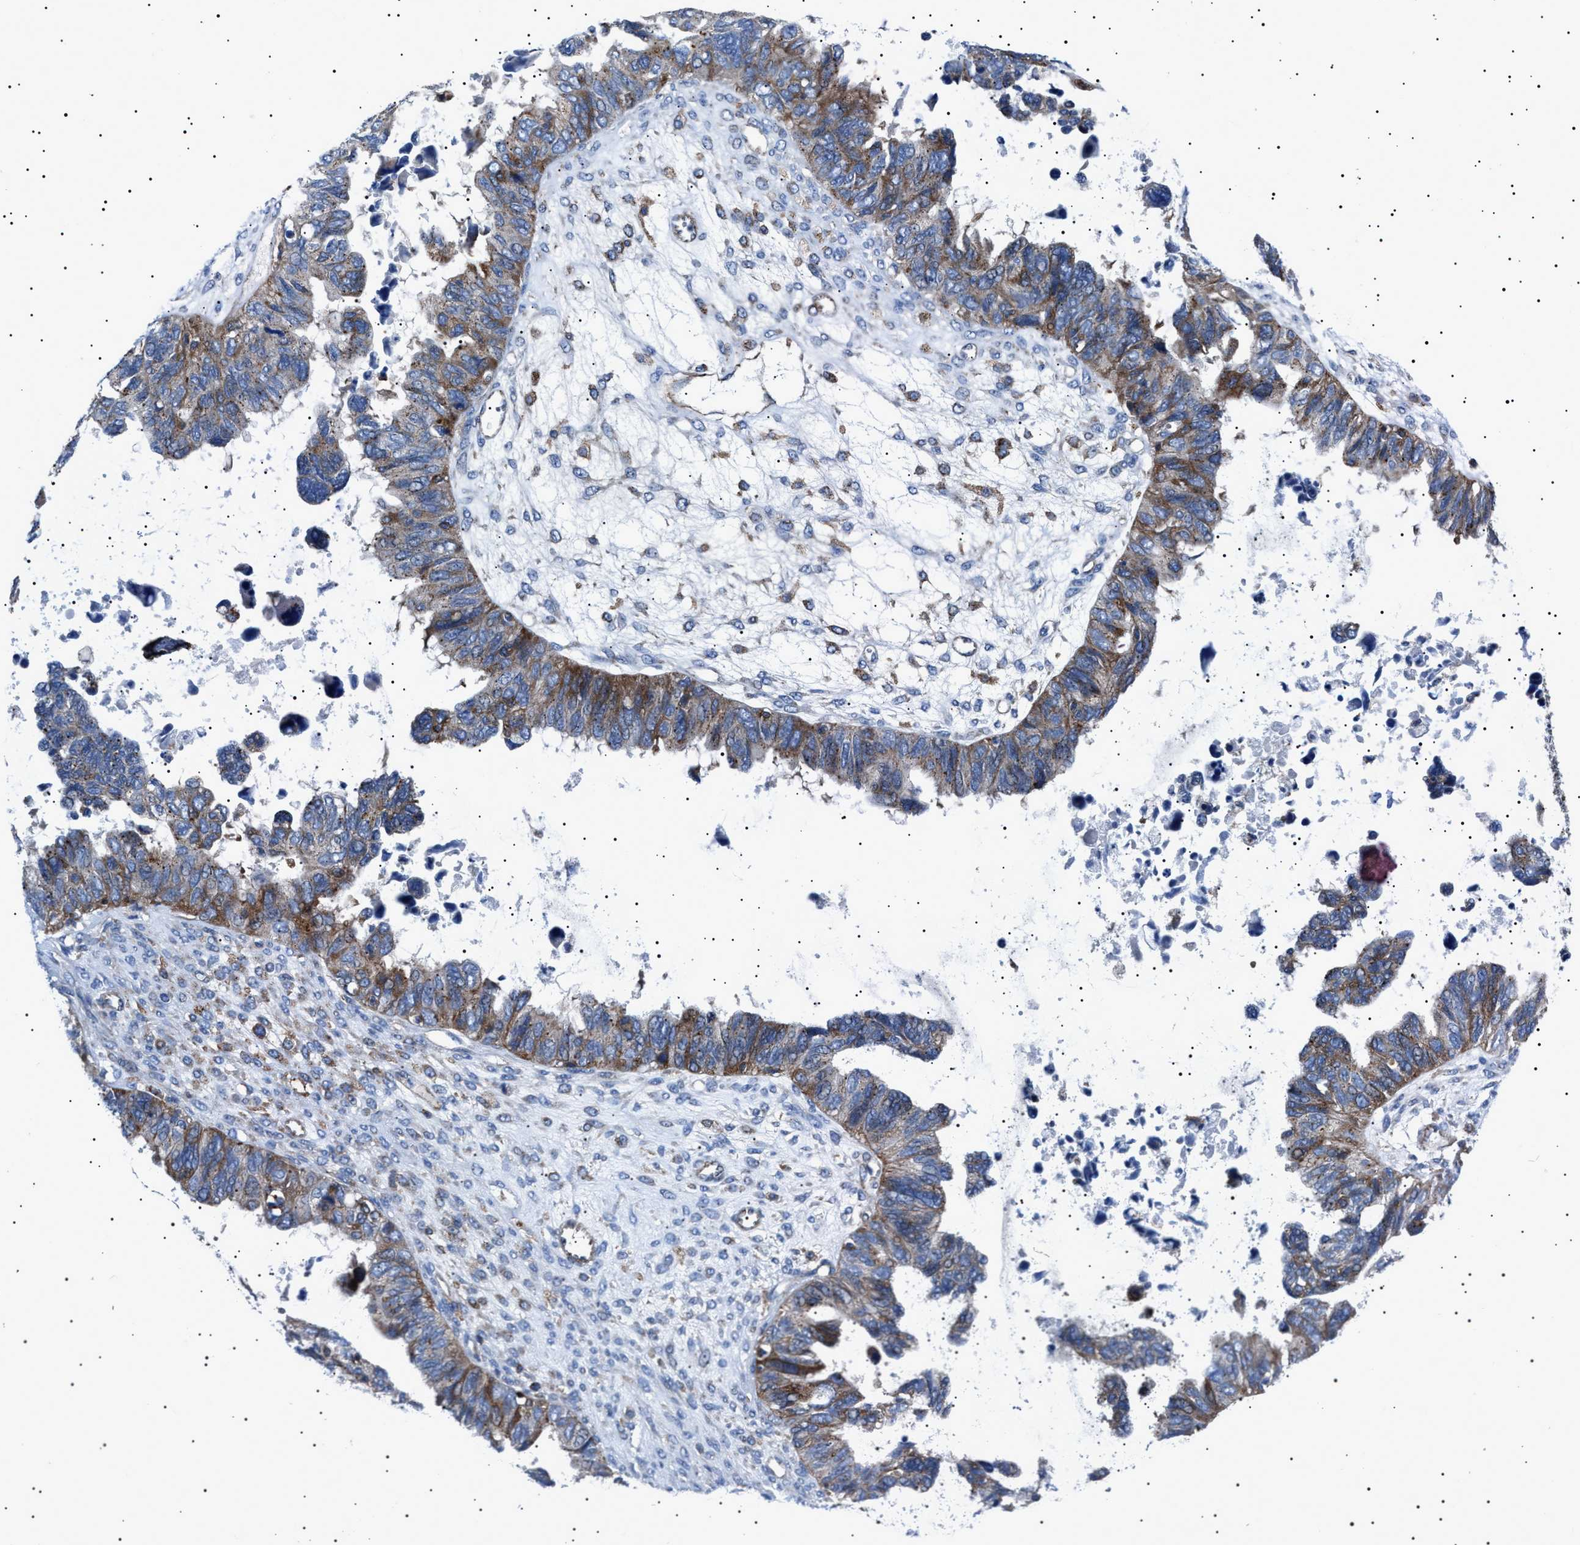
{"staining": {"intensity": "moderate", "quantity": ">75%", "location": "cytoplasmic/membranous"}, "tissue": "ovarian cancer", "cell_type": "Tumor cells", "image_type": "cancer", "snomed": [{"axis": "morphology", "description": "Cystadenocarcinoma, serous, NOS"}, {"axis": "topography", "description": "Ovary"}], "caption": "Immunohistochemistry histopathology image of ovarian cancer stained for a protein (brown), which reveals medium levels of moderate cytoplasmic/membranous positivity in about >75% of tumor cells.", "gene": "NEU1", "patient": {"sex": "female", "age": 79}}